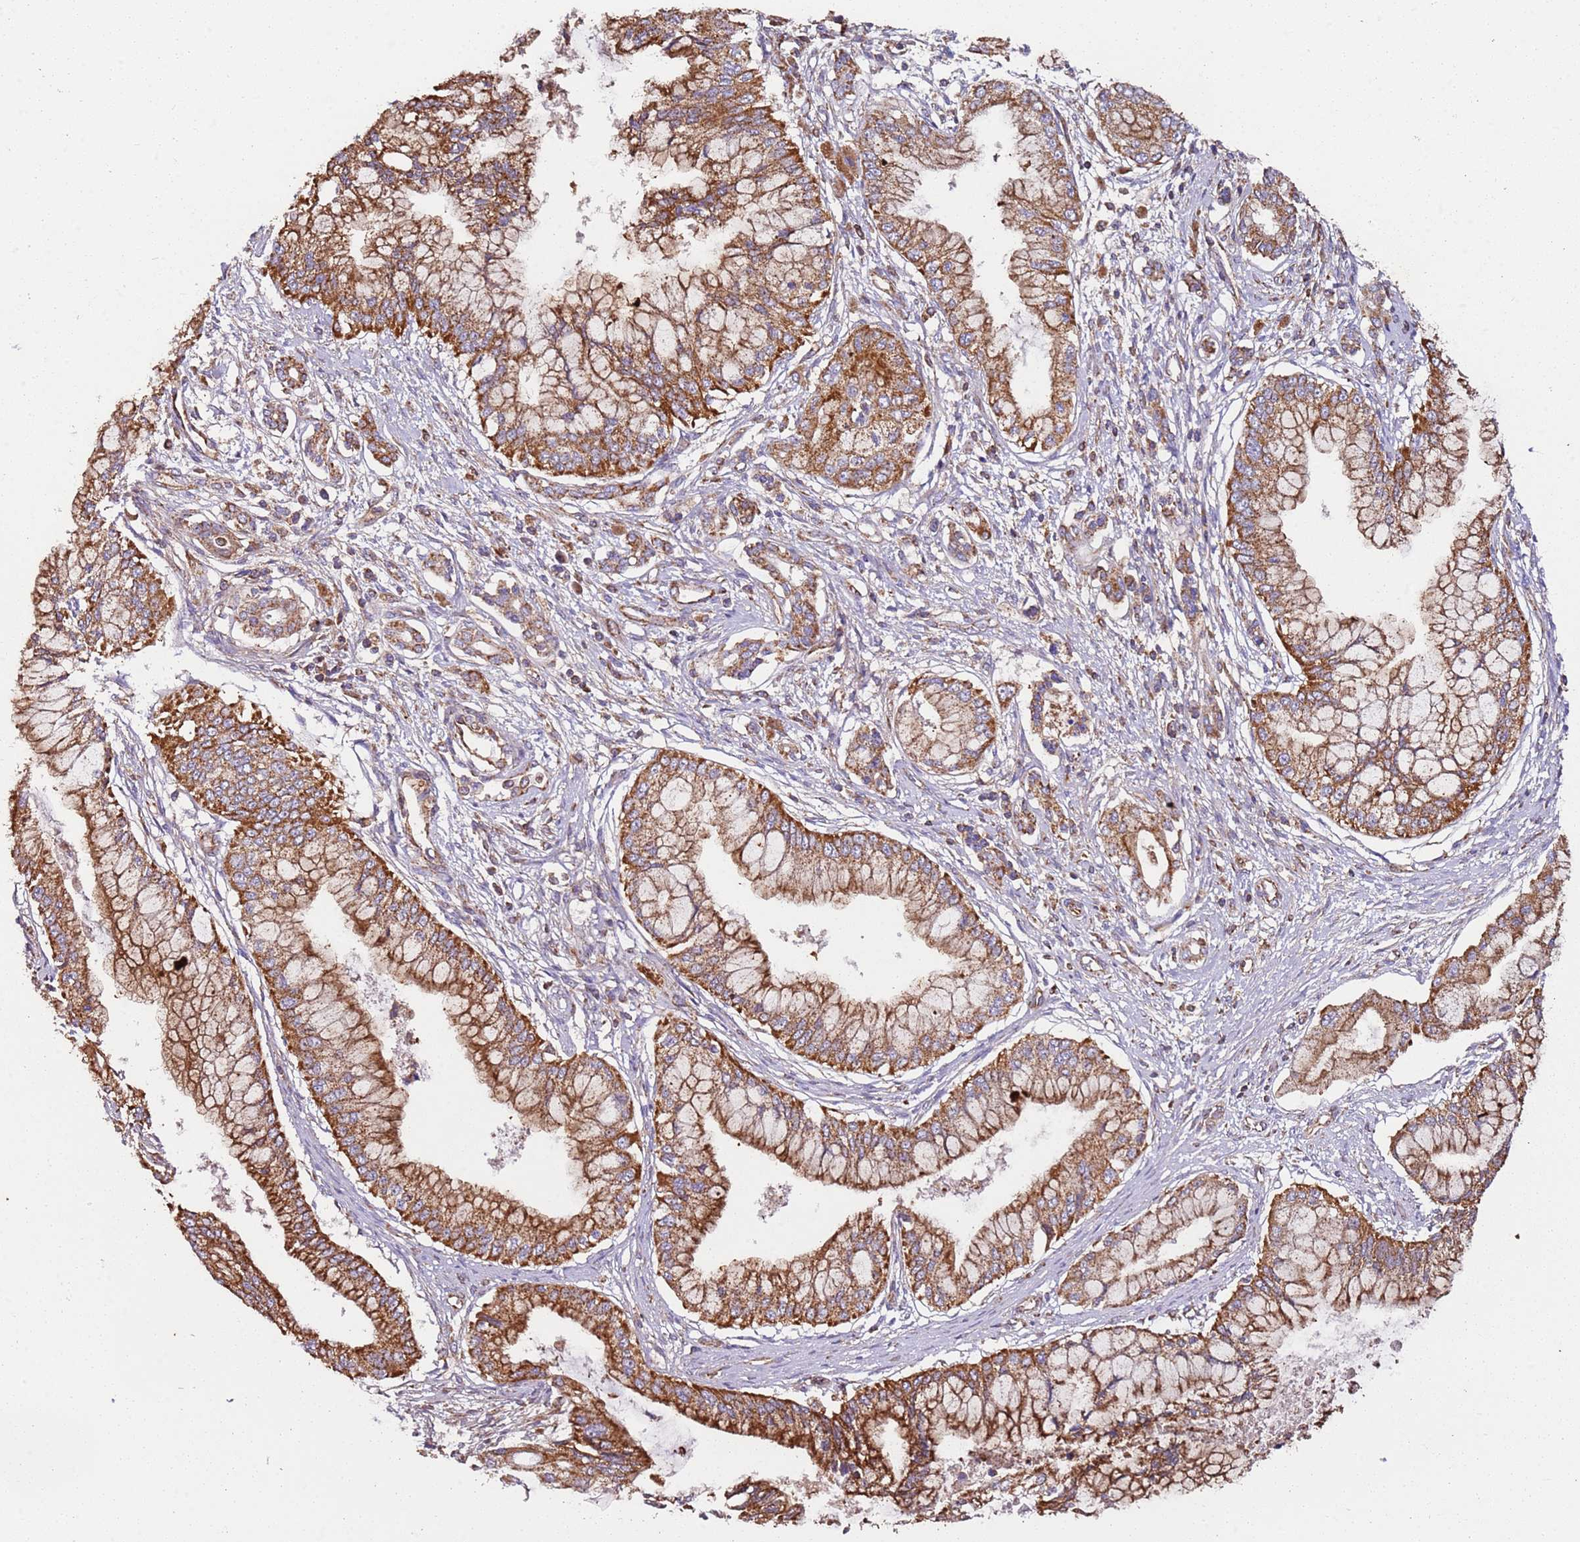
{"staining": {"intensity": "moderate", "quantity": ">75%", "location": "cytoplasmic/membranous"}, "tissue": "pancreatic cancer", "cell_type": "Tumor cells", "image_type": "cancer", "snomed": [{"axis": "morphology", "description": "Adenocarcinoma, NOS"}, {"axis": "topography", "description": "Pancreas"}], "caption": "Pancreatic adenocarcinoma was stained to show a protein in brown. There is medium levels of moderate cytoplasmic/membranous expression in approximately >75% of tumor cells.", "gene": "RMND5A", "patient": {"sex": "male", "age": 46}}